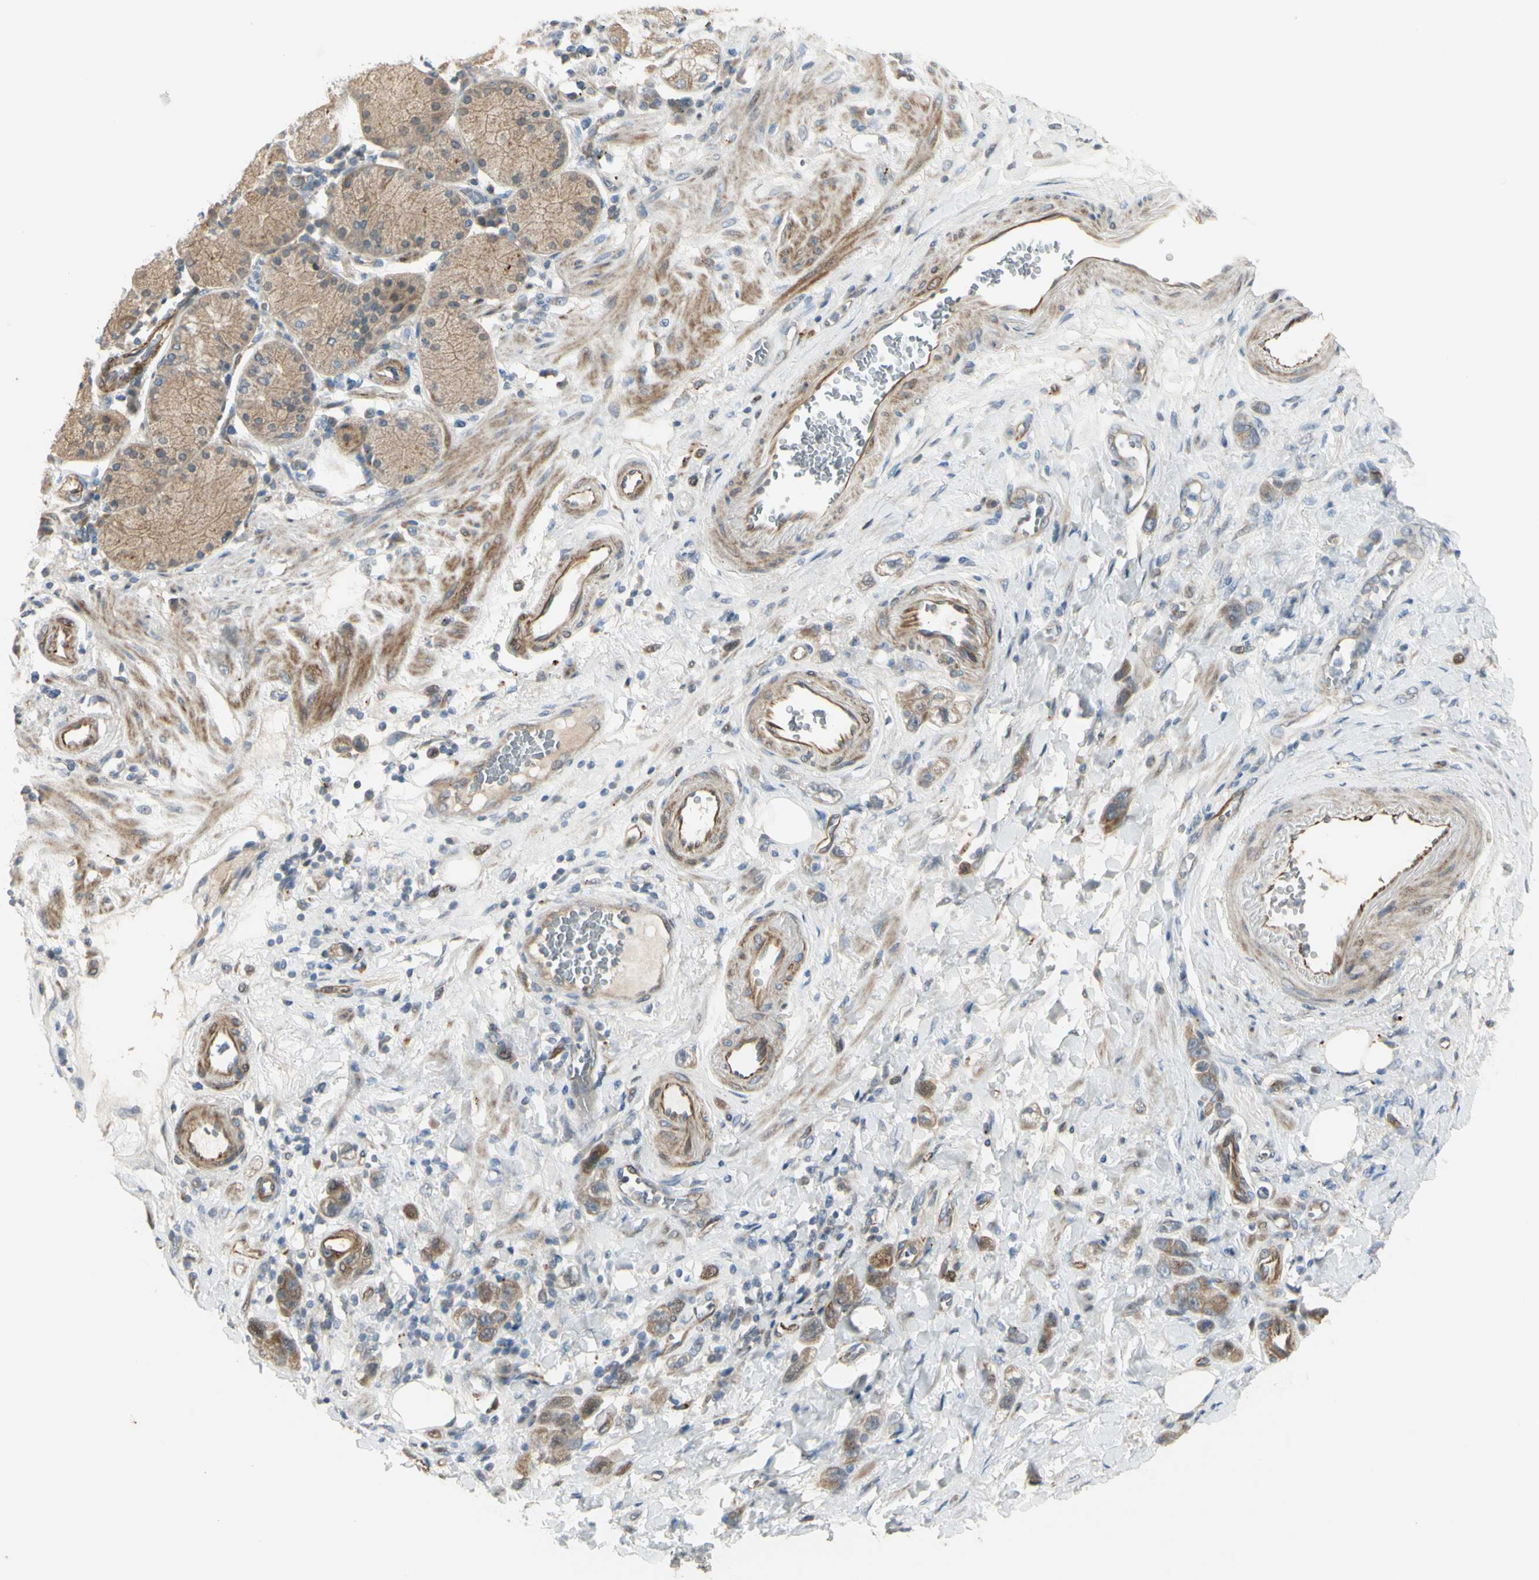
{"staining": {"intensity": "moderate", "quantity": ">75%", "location": "cytoplasmic/membranous"}, "tissue": "stomach cancer", "cell_type": "Tumor cells", "image_type": "cancer", "snomed": [{"axis": "morphology", "description": "Adenocarcinoma, NOS"}, {"axis": "topography", "description": "Stomach"}], "caption": "Brown immunohistochemical staining in human stomach cancer reveals moderate cytoplasmic/membranous staining in about >75% of tumor cells.", "gene": "NDFIP1", "patient": {"sex": "male", "age": 82}}